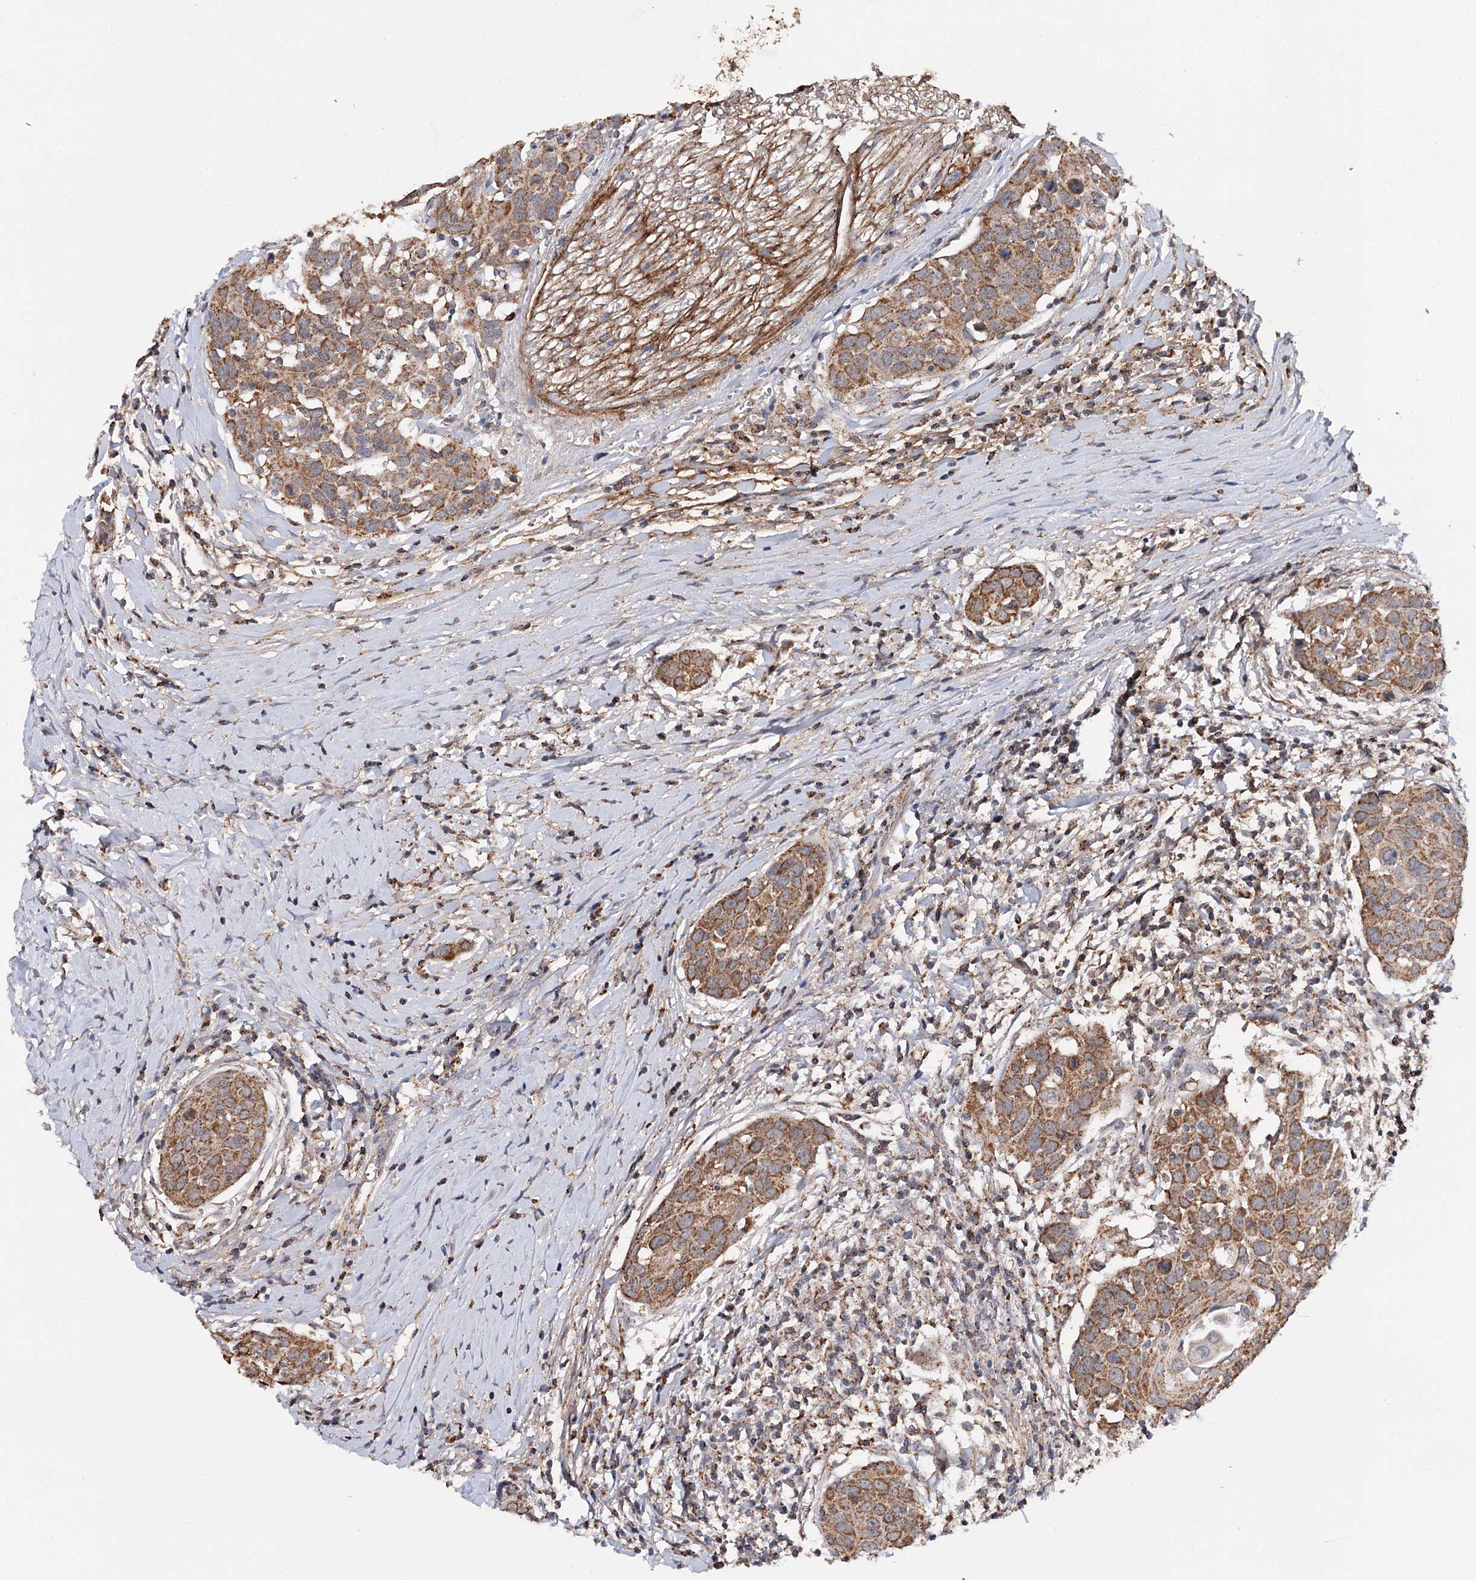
{"staining": {"intensity": "moderate", "quantity": ">75%", "location": "cytoplasmic/membranous"}, "tissue": "head and neck cancer", "cell_type": "Tumor cells", "image_type": "cancer", "snomed": [{"axis": "morphology", "description": "Squamous cell carcinoma, NOS"}, {"axis": "topography", "description": "Oral tissue"}, {"axis": "topography", "description": "Head-Neck"}], "caption": "DAB immunohistochemical staining of squamous cell carcinoma (head and neck) reveals moderate cytoplasmic/membranous protein expression in about >75% of tumor cells.", "gene": "PIK3CB", "patient": {"sex": "female", "age": 50}}